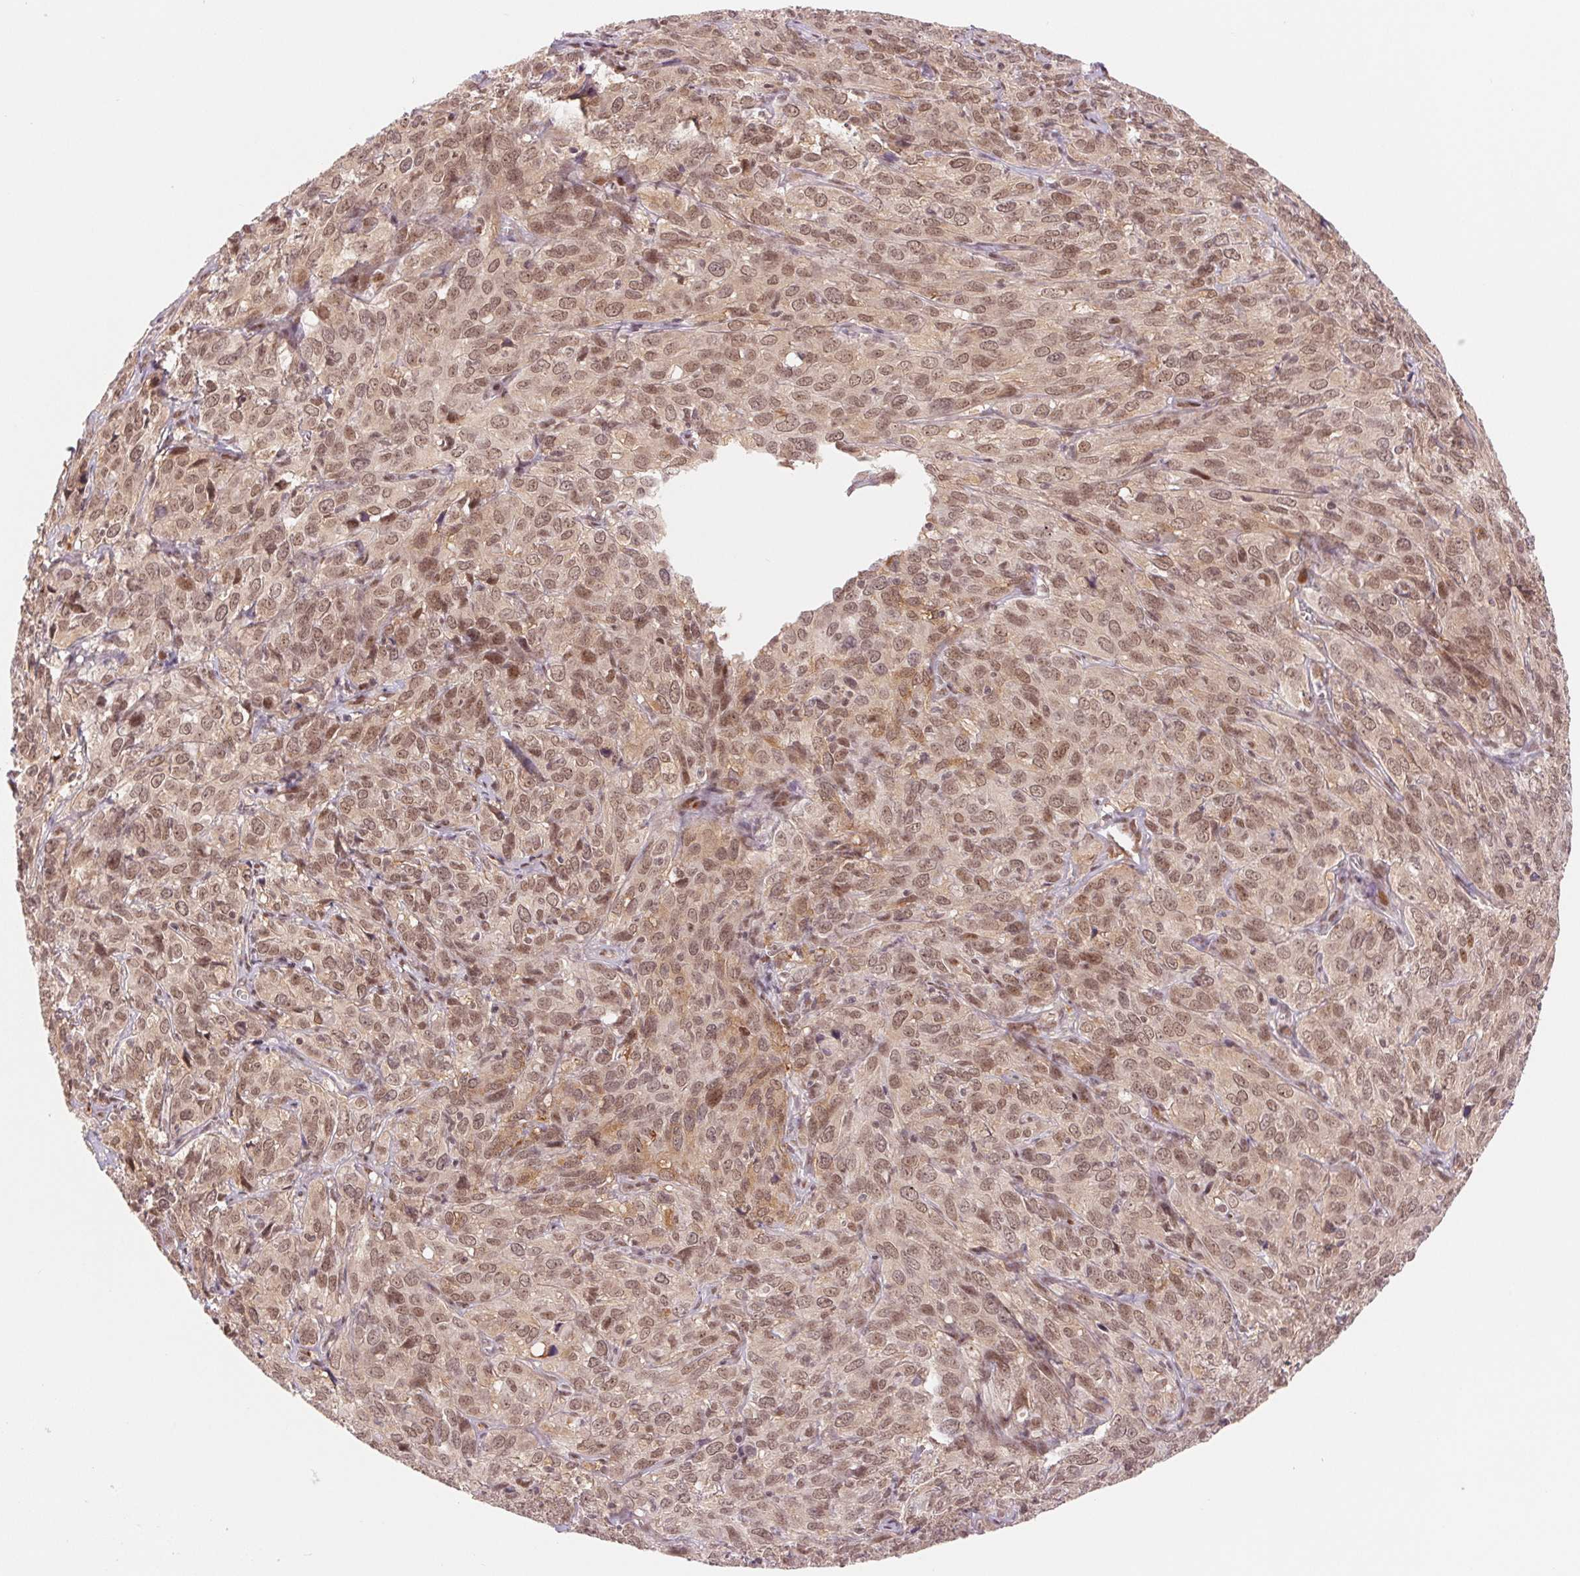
{"staining": {"intensity": "moderate", "quantity": ">75%", "location": "cytoplasmic/membranous,nuclear"}, "tissue": "cervical cancer", "cell_type": "Tumor cells", "image_type": "cancer", "snomed": [{"axis": "morphology", "description": "Squamous cell carcinoma, NOS"}, {"axis": "topography", "description": "Cervix"}], "caption": "There is medium levels of moderate cytoplasmic/membranous and nuclear positivity in tumor cells of squamous cell carcinoma (cervical), as demonstrated by immunohistochemical staining (brown color).", "gene": "DNAJB6", "patient": {"sex": "female", "age": 51}}